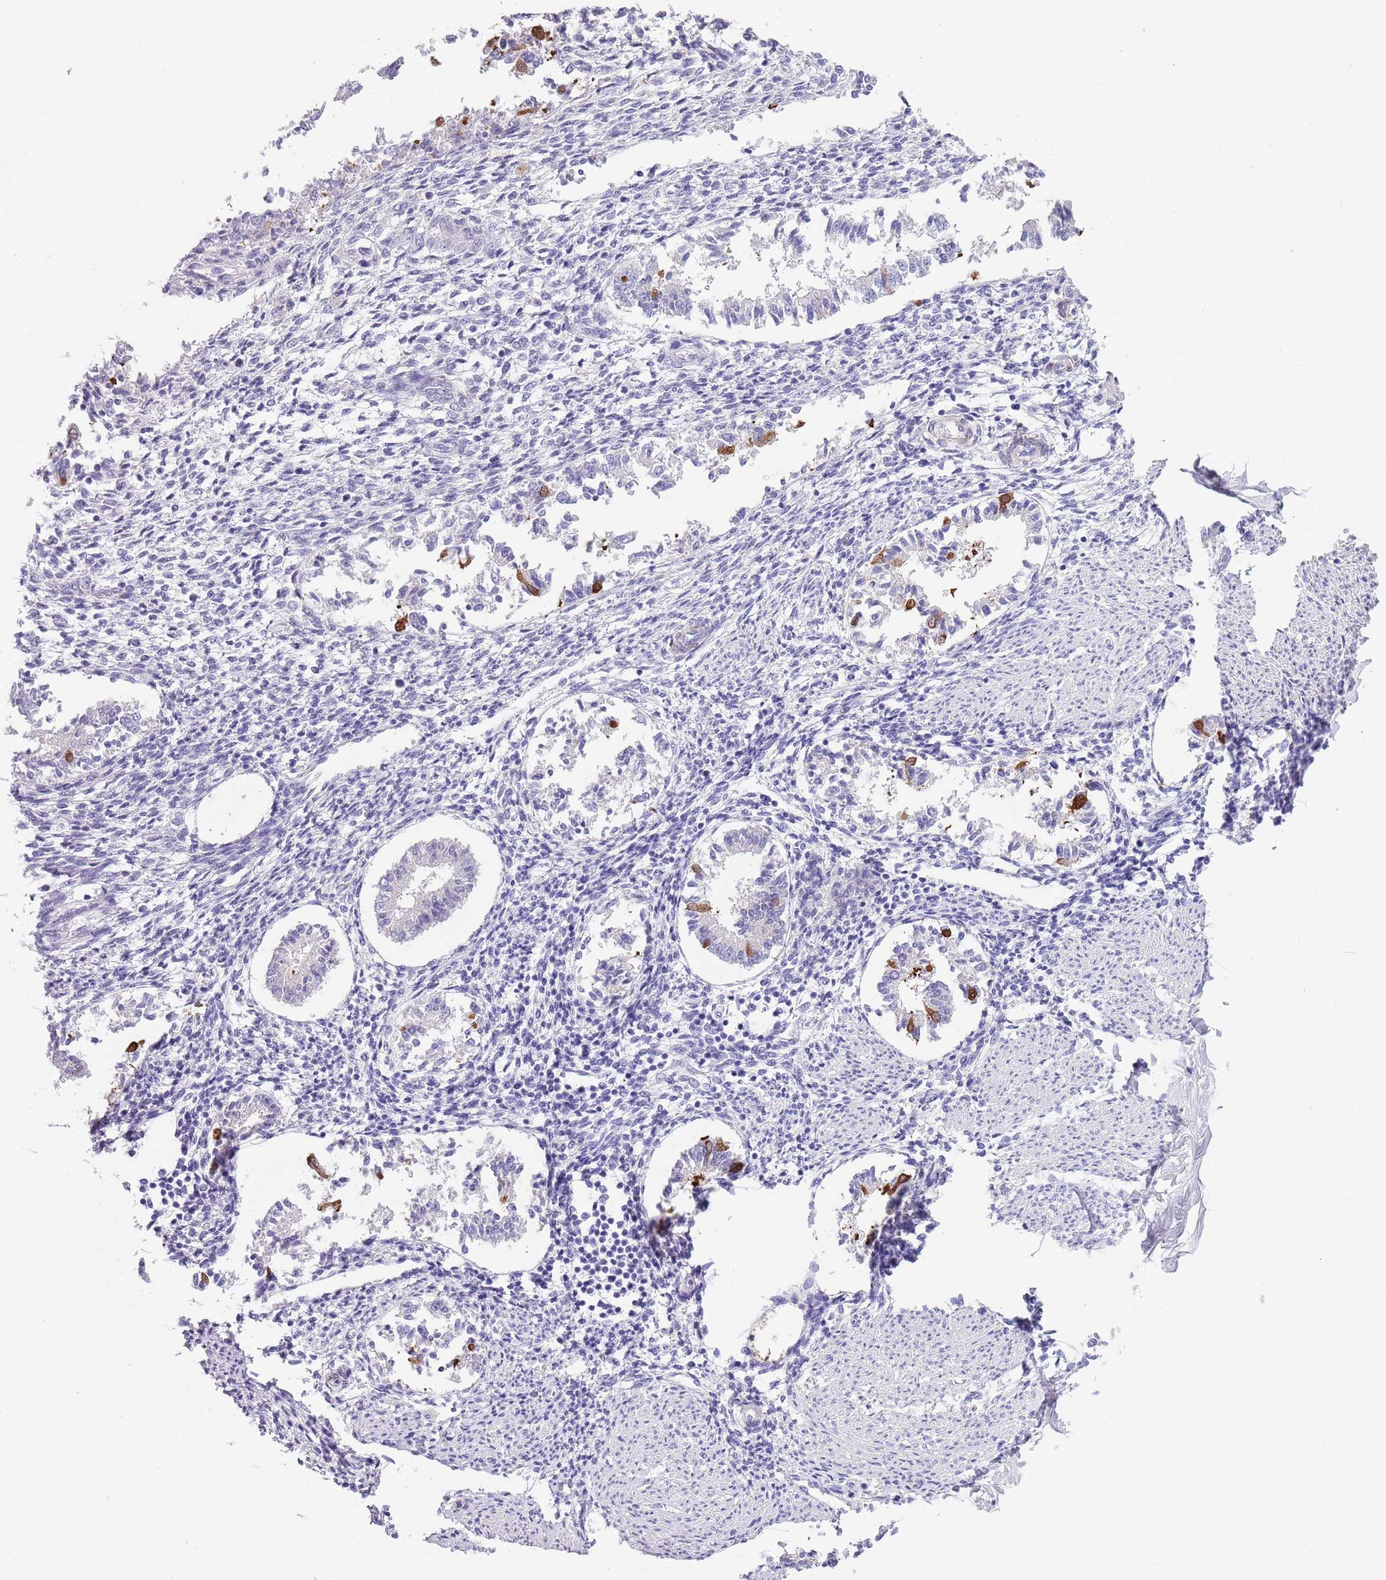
{"staining": {"intensity": "negative", "quantity": "none", "location": "none"}, "tissue": "endometrium", "cell_type": "Cells in endometrial stroma", "image_type": "normal", "snomed": [{"axis": "morphology", "description": "Normal tissue, NOS"}, {"axis": "topography", "description": "Uterus"}, {"axis": "topography", "description": "Endometrium"}], "caption": "High magnification brightfield microscopy of unremarkable endometrium stained with DAB (3,3'-diaminobenzidine) (brown) and counterstained with hematoxylin (blue): cells in endometrial stroma show no significant staining. (DAB immunohistochemistry (IHC), high magnification).", "gene": "ZFP2", "patient": {"sex": "female", "age": 48}}